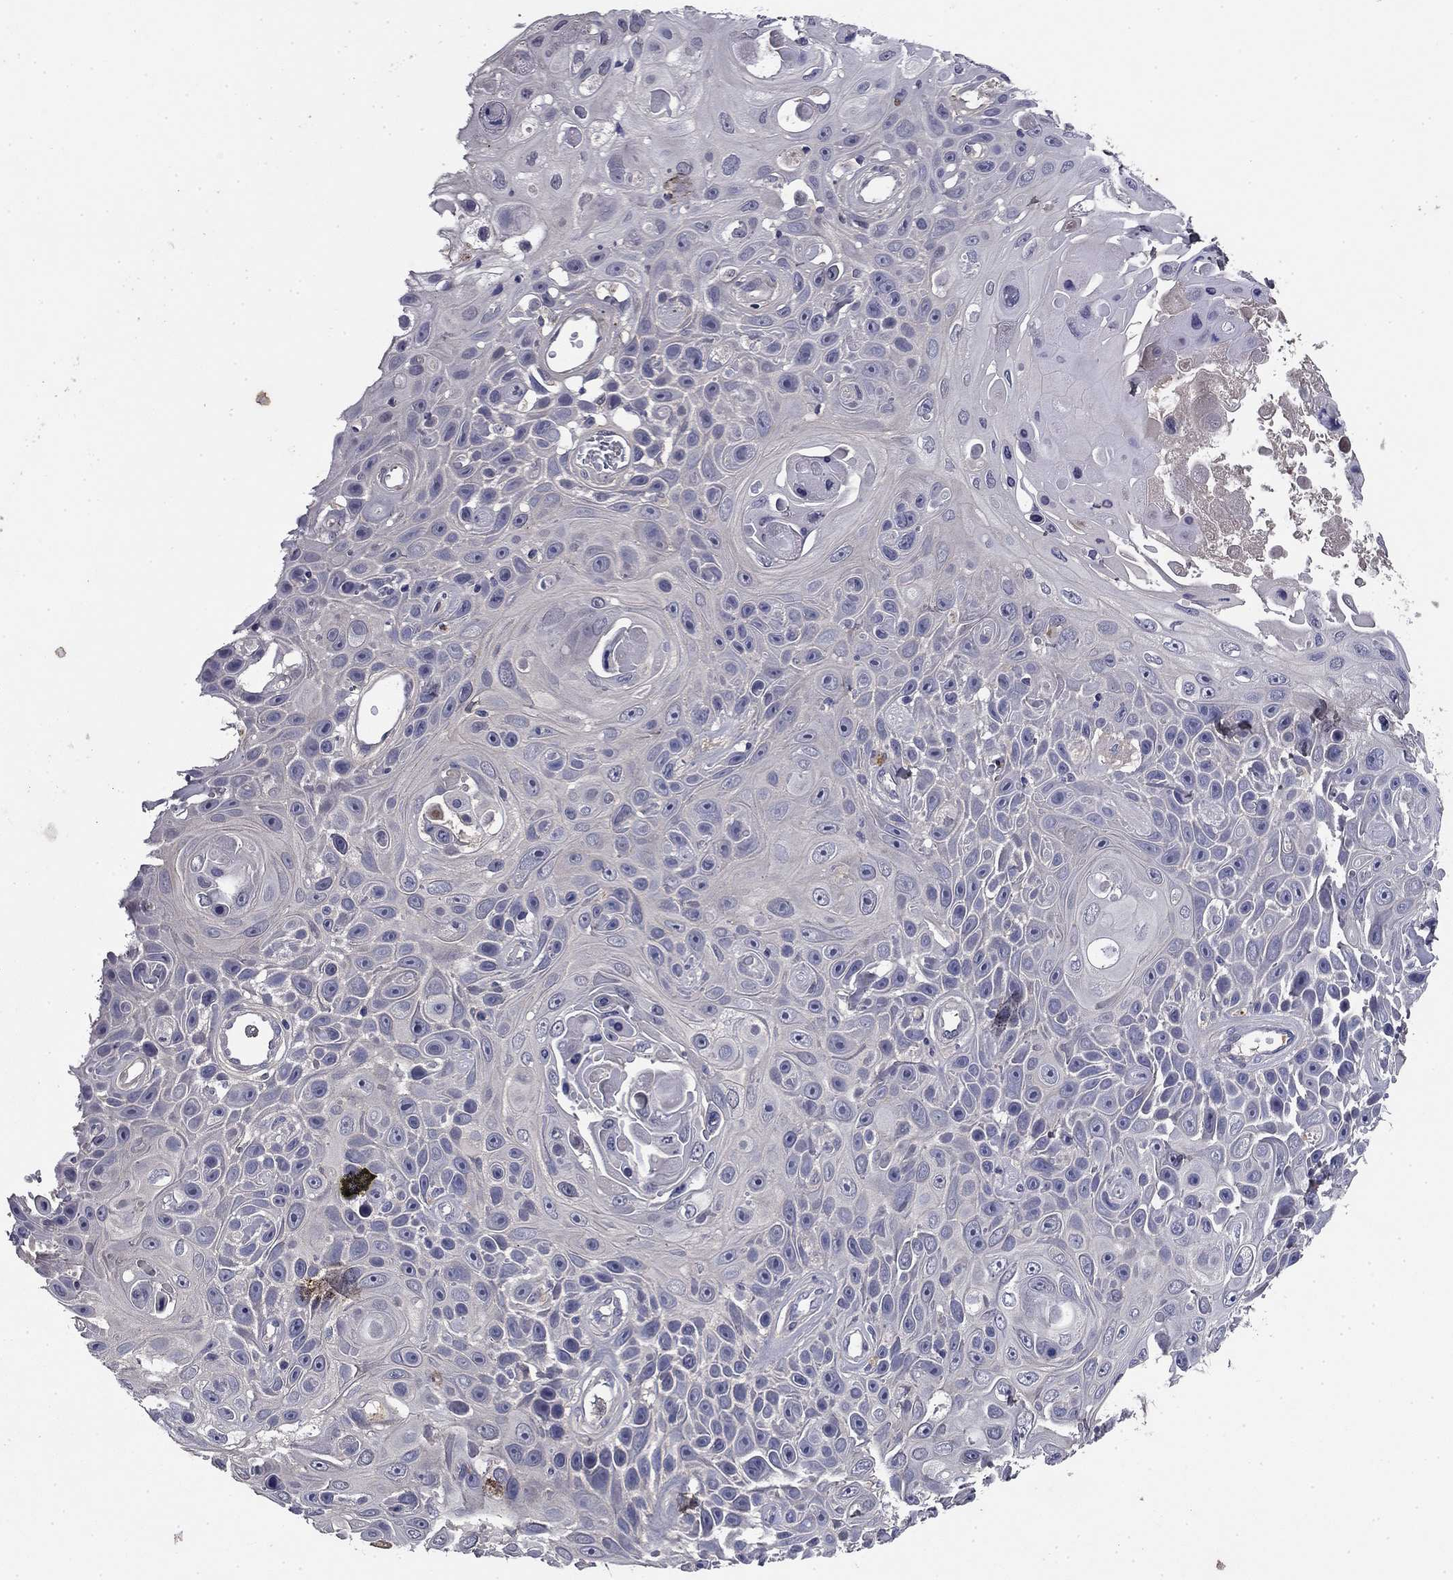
{"staining": {"intensity": "negative", "quantity": "none", "location": "none"}, "tissue": "skin cancer", "cell_type": "Tumor cells", "image_type": "cancer", "snomed": [{"axis": "morphology", "description": "Squamous cell carcinoma, NOS"}, {"axis": "topography", "description": "Skin"}], "caption": "IHC photomicrograph of skin cancer stained for a protein (brown), which shows no expression in tumor cells. (Immunohistochemistry (ihc), brightfield microscopy, high magnification).", "gene": "COL2A1", "patient": {"sex": "male", "age": 82}}